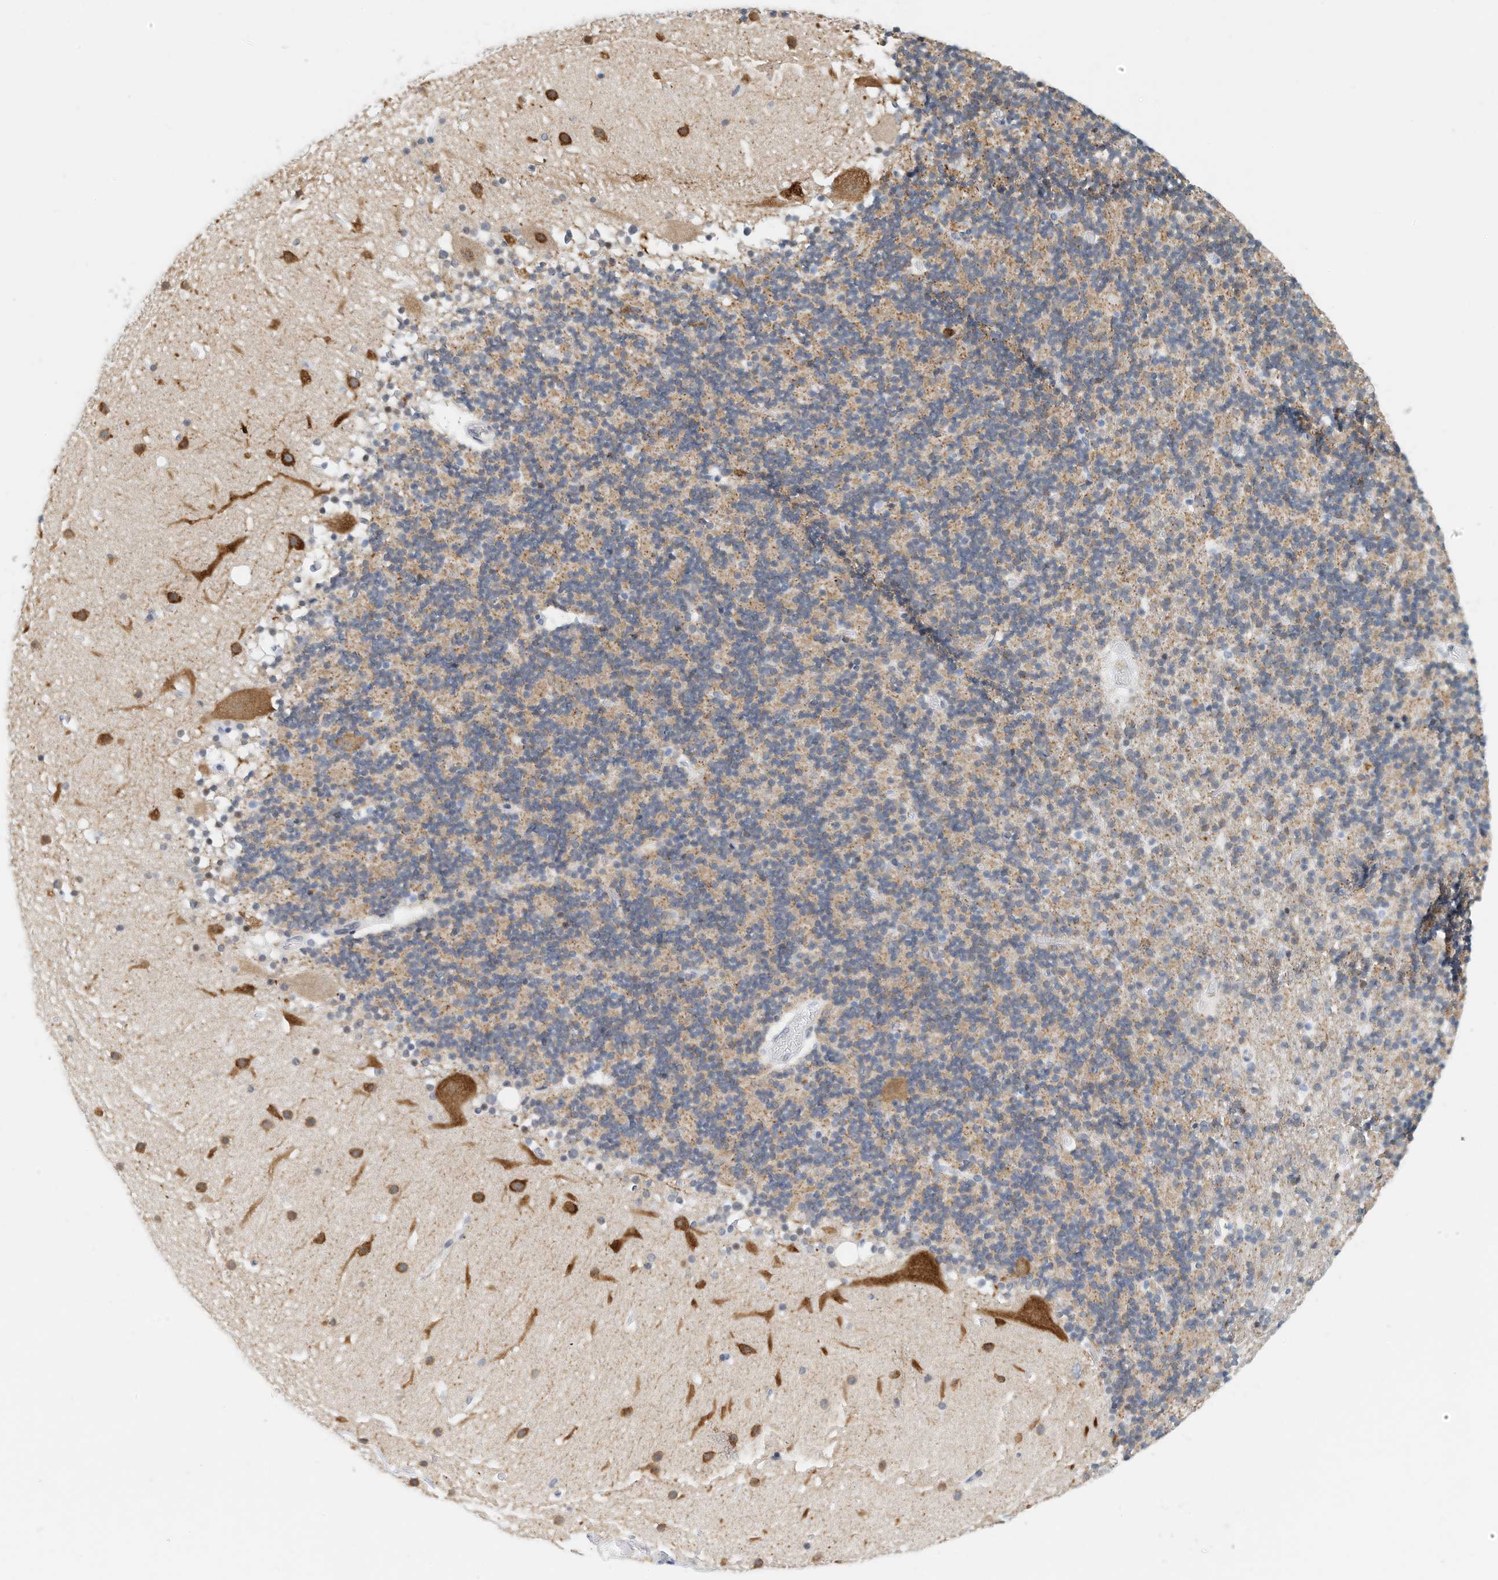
{"staining": {"intensity": "weak", "quantity": "25%-75%", "location": "nuclear"}, "tissue": "cerebellum", "cell_type": "Cells in granular layer", "image_type": "normal", "snomed": [{"axis": "morphology", "description": "Normal tissue, NOS"}, {"axis": "topography", "description": "Cerebellum"}], "caption": "Protein staining shows weak nuclear positivity in approximately 25%-75% of cells in granular layer in unremarkable cerebellum.", "gene": "ARHGAP28", "patient": {"sex": "male", "age": 57}}